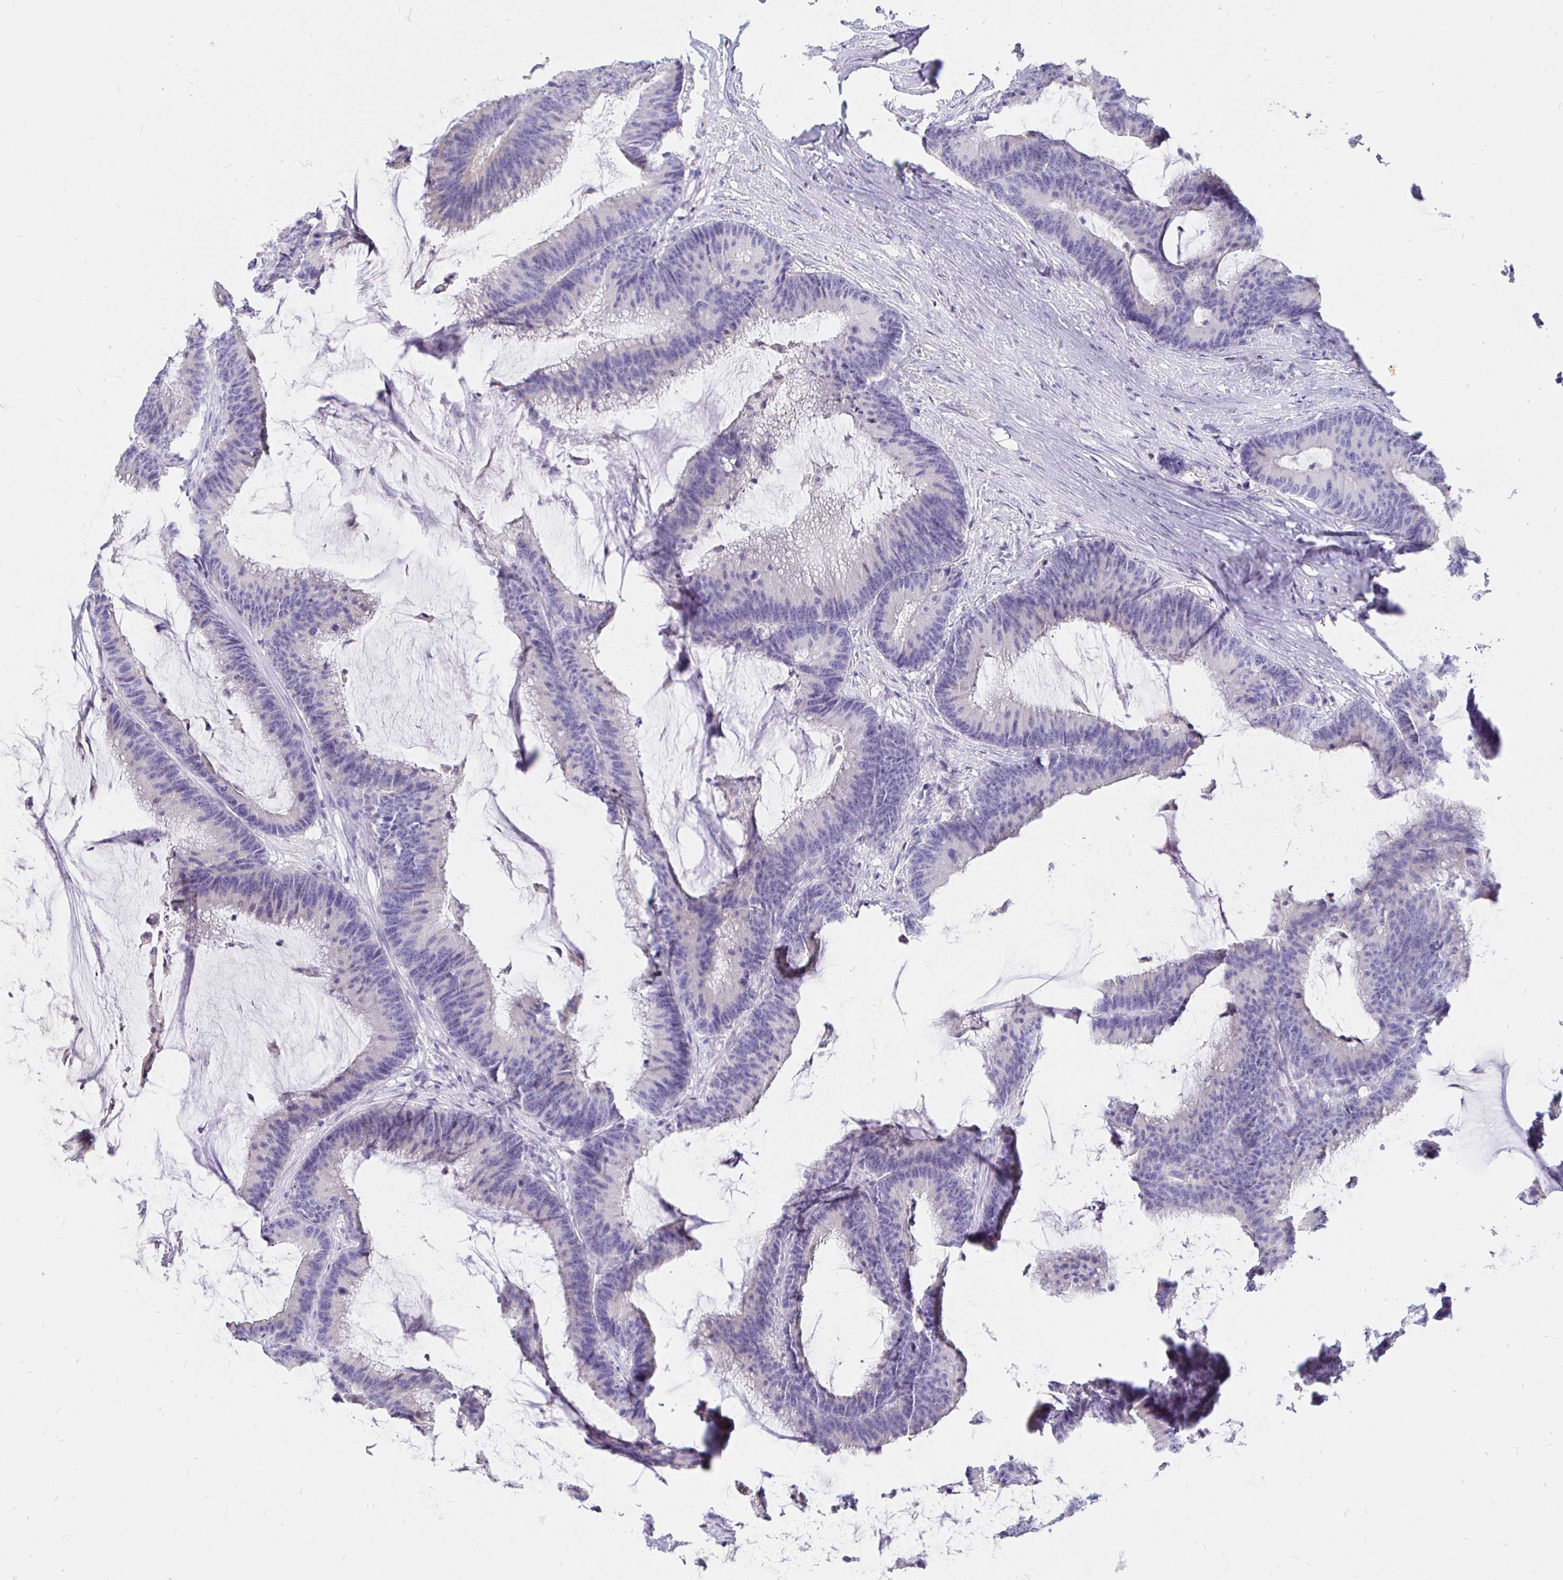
{"staining": {"intensity": "negative", "quantity": "none", "location": "none"}, "tissue": "colorectal cancer", "cell_type": "Tumor cells", "image_type": "cancer", "snomed": [{"axis": "morphology", "description": "Adenocarcinoma, NOS"}, {"axis": "topography", "description": "Colon"}], "caption": "Tumor cells show no significant protein expression in colorectal cancer. (DAB IHC visualized using brightfield microscopy, high magnification).", "gene": "NECAB1", "patient": {"sex": "female", "age": 78}}